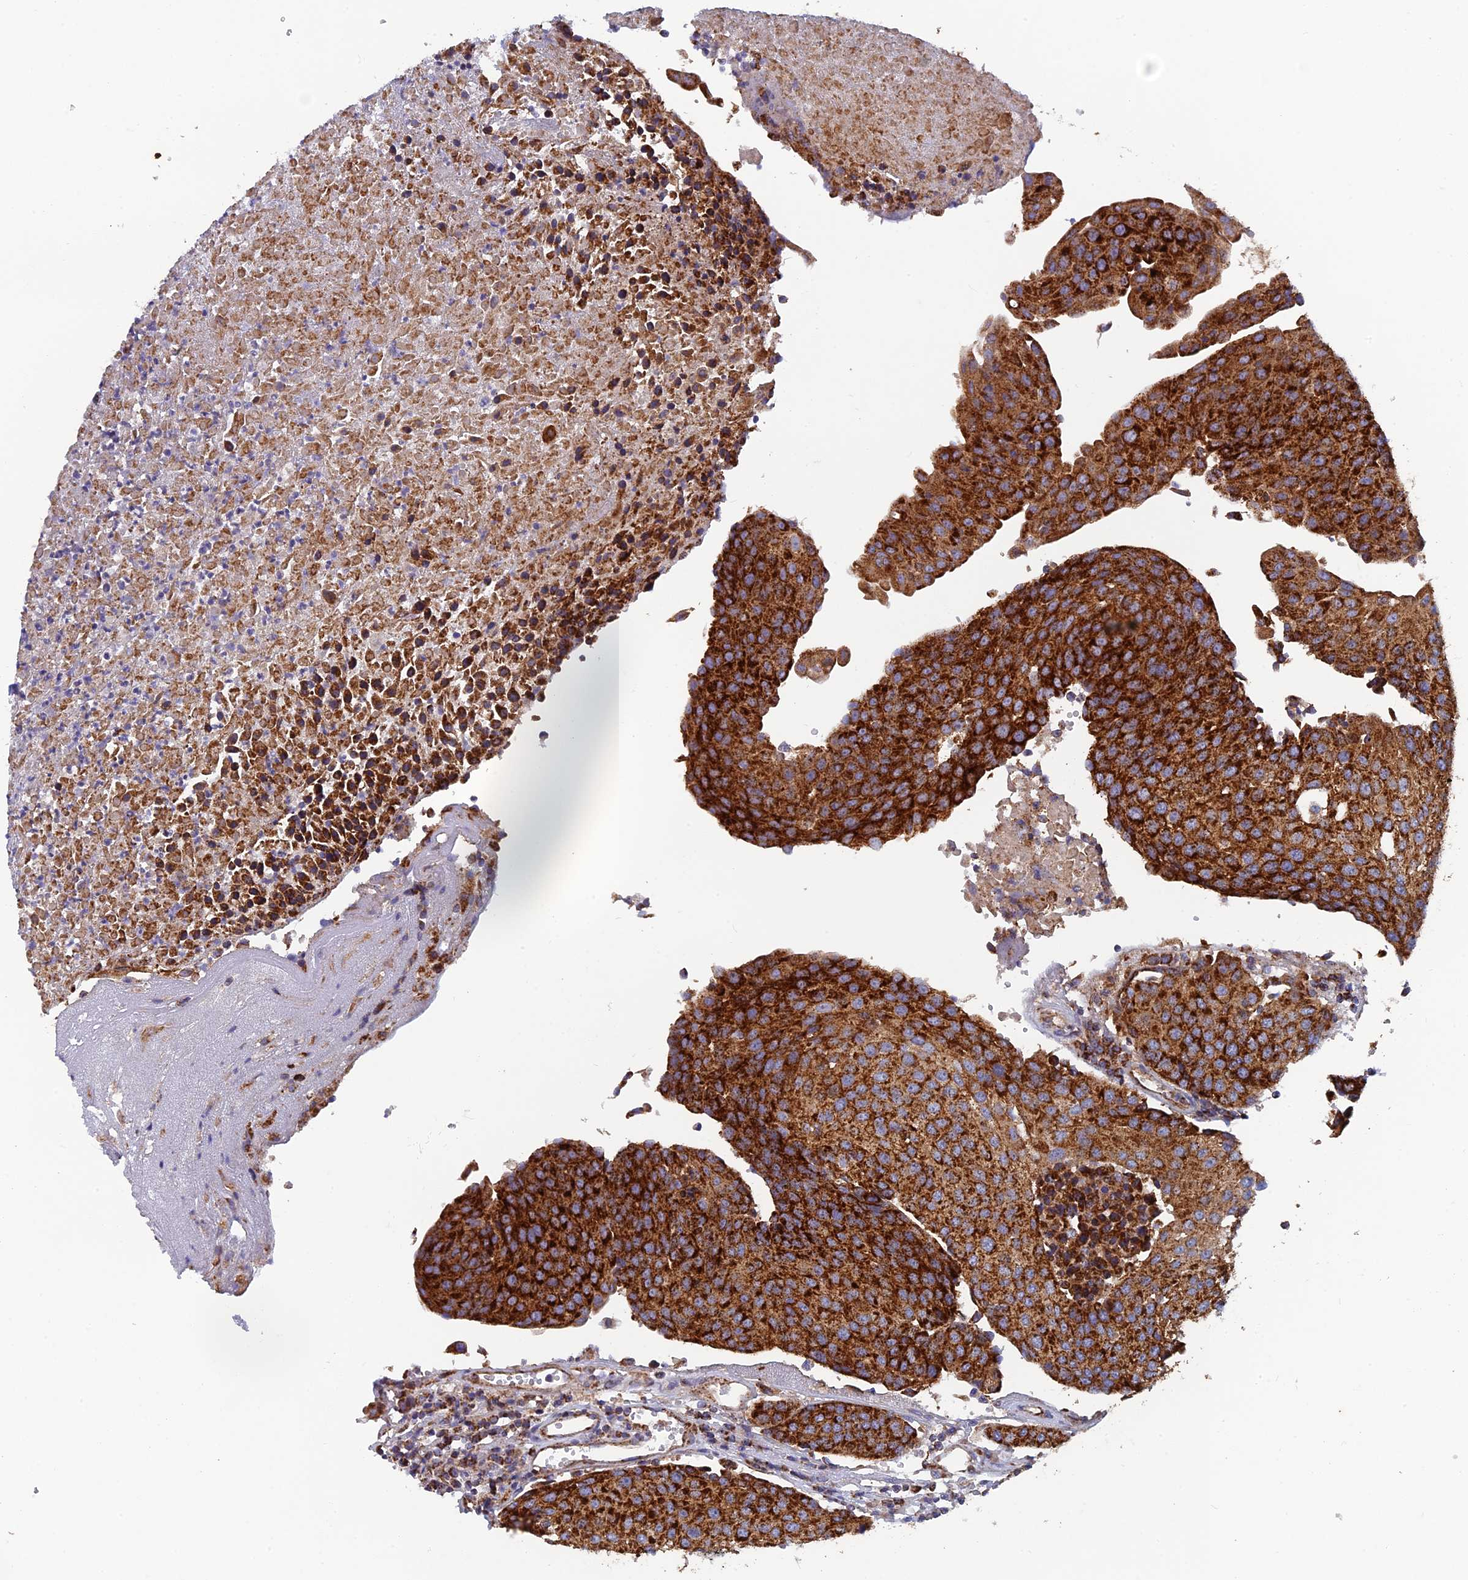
{"staining": {"intensity": "strong", "quantity": ">75%", "location": "cytoplasmic/membranous"}, "tissue": "urothelial cancer", "cell_type": "Tumor cells", "image_type": "cancer", "snomed": [{"axis": "morphology", "description": "Urothelial carcinoma, High grade"}, {"axis": "topography", "description": "Urinary bladder"}], "caption": "Approximately >75% of tumor cells in urothelial cancer display strong cytoplasmic/membranous protein staining as visualized by brown immunohistochemical staining.", "gene": "MRPS9", "patient": {"sex": "female", "age": 85}}